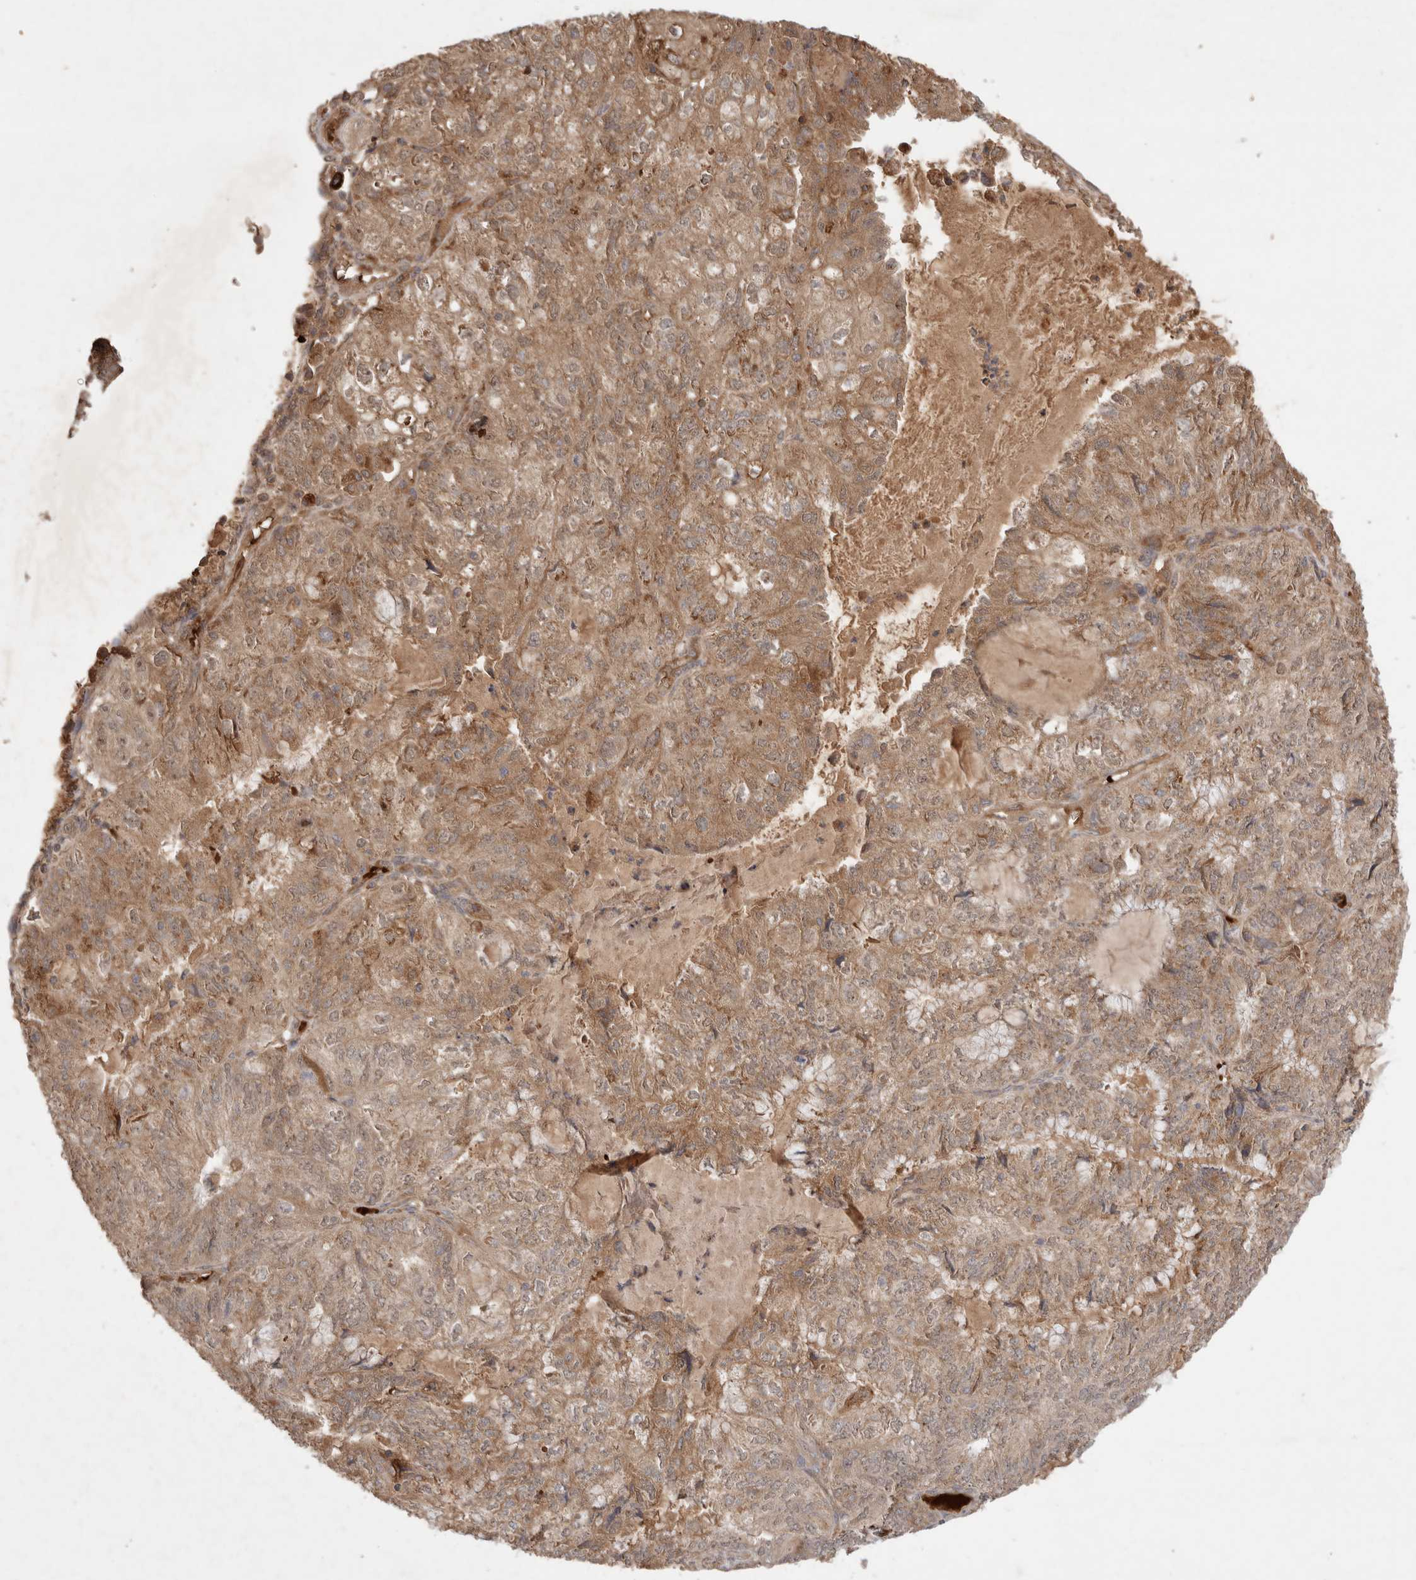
{"staining": {"intensity": "moderate", "quantity": ">75%", "location": "cytoplasmic/membranous"}, "tissue": "endometrial cancer", "cell_type": "Tumor cells", "image_type": "cancer", "snomed": [{"axis": "morphology", "description": "Adenocarcinoma, NOS"}, {"axis": "topography", "description": "Endometrium"}], "caption": "Endometrial cancer was stained to show a protein in brown. There is medium levels of moderate cytoplasmic/membranous positivity in about >75% of tumor cells.", "gene": "FAM221A", "patient": {"sex": "female", "age": 81}}